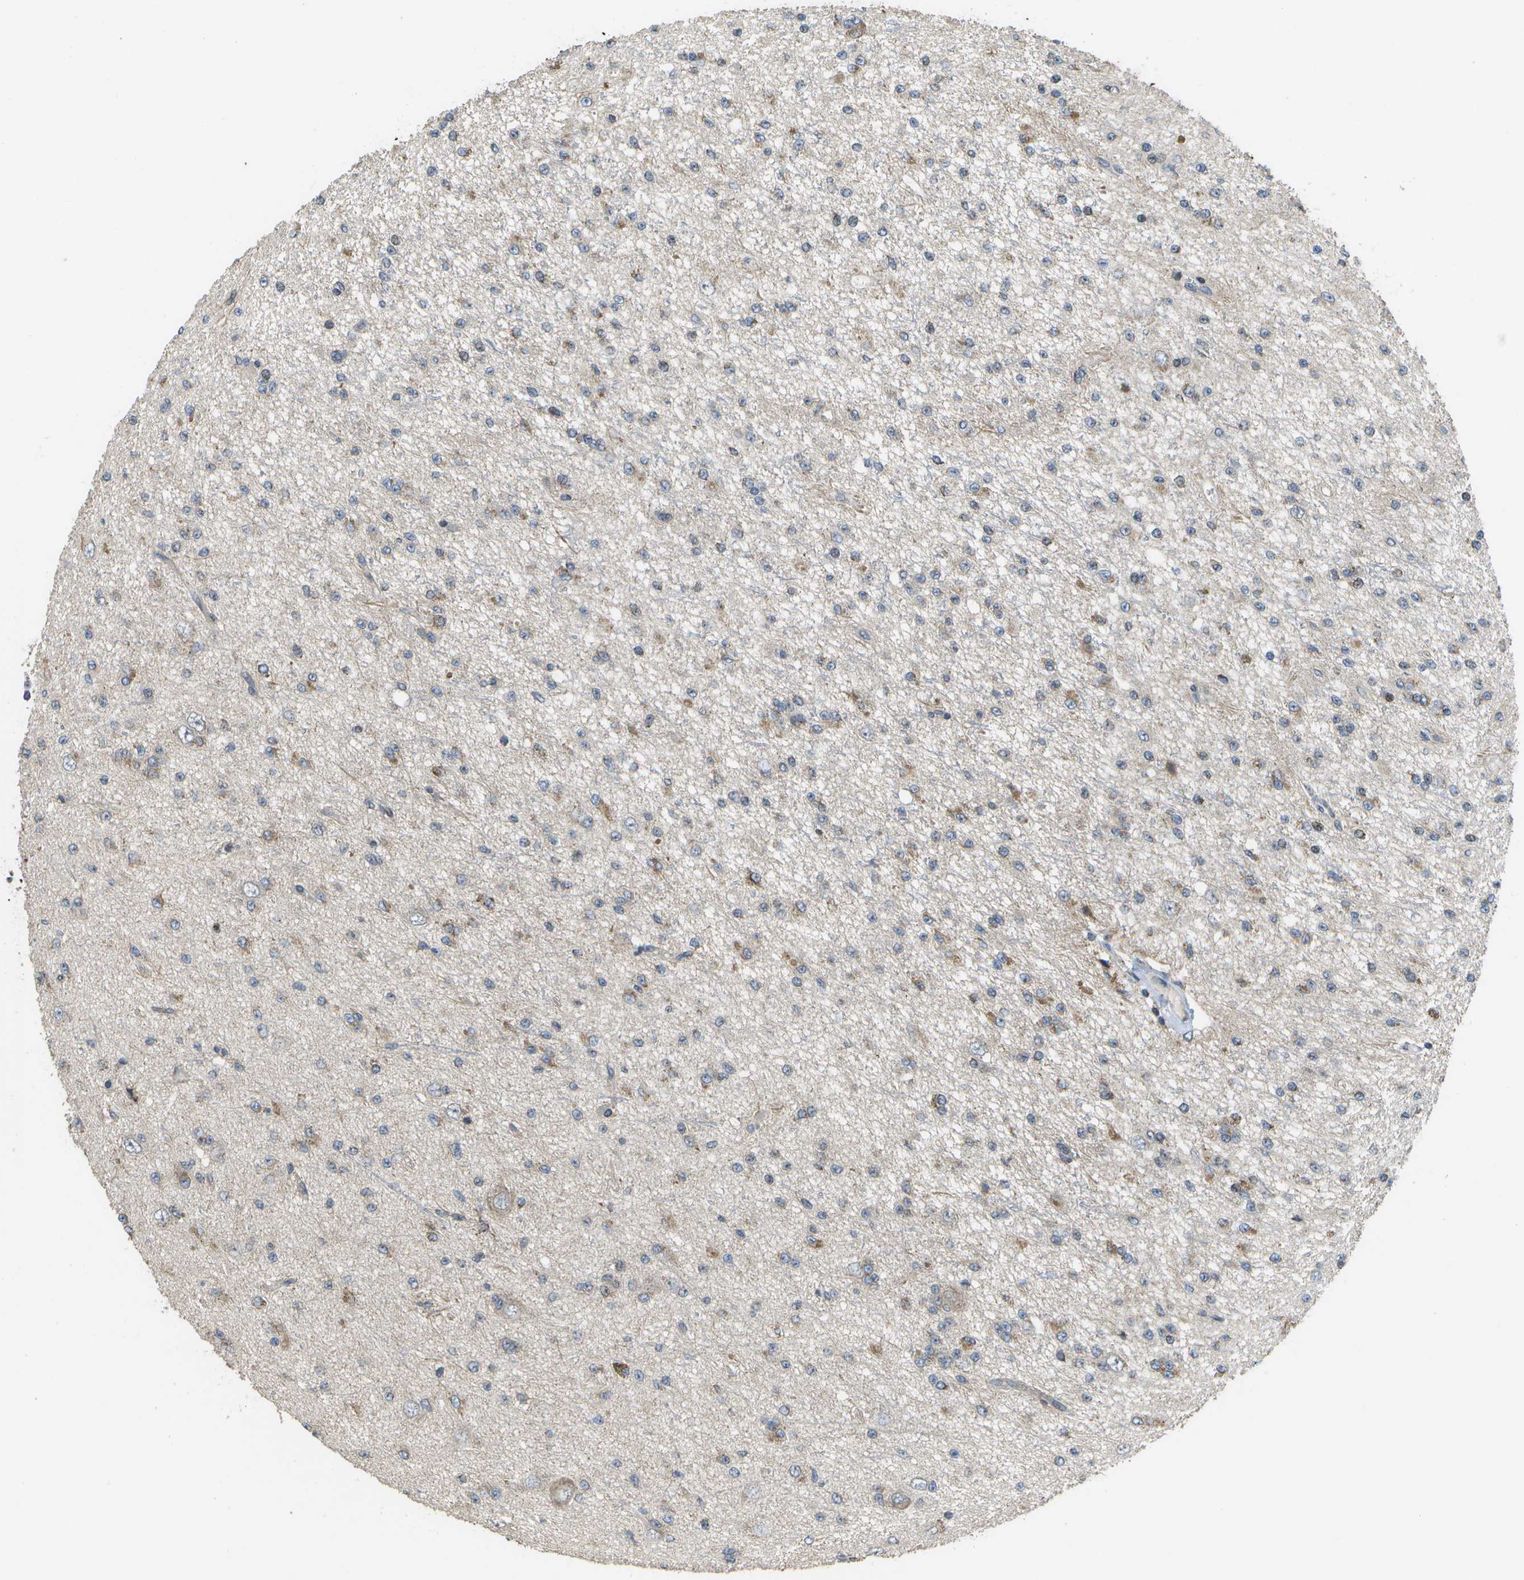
{"staining": {"intensity": "moderate", "quantity": "<25%", "location": "cytoplasmic/membranous"}, "tissue": "glioma", "cell_type": "Tumor cells", "image_type": "cancer", "snomed": [{"axis": "morphology", "description": "Glioma, malignant, Low grade"}, {"axis": "topography", "description": "Brain"}], "caption": "Immunohistochemical staining of malignant glioma (low-grade) demonstrates low levels of moderate cytoplasmic/membranous expression in about <25% of tumor cells.", "gene": "HADHA", "patient": {"sex": "male", "age": 38}}